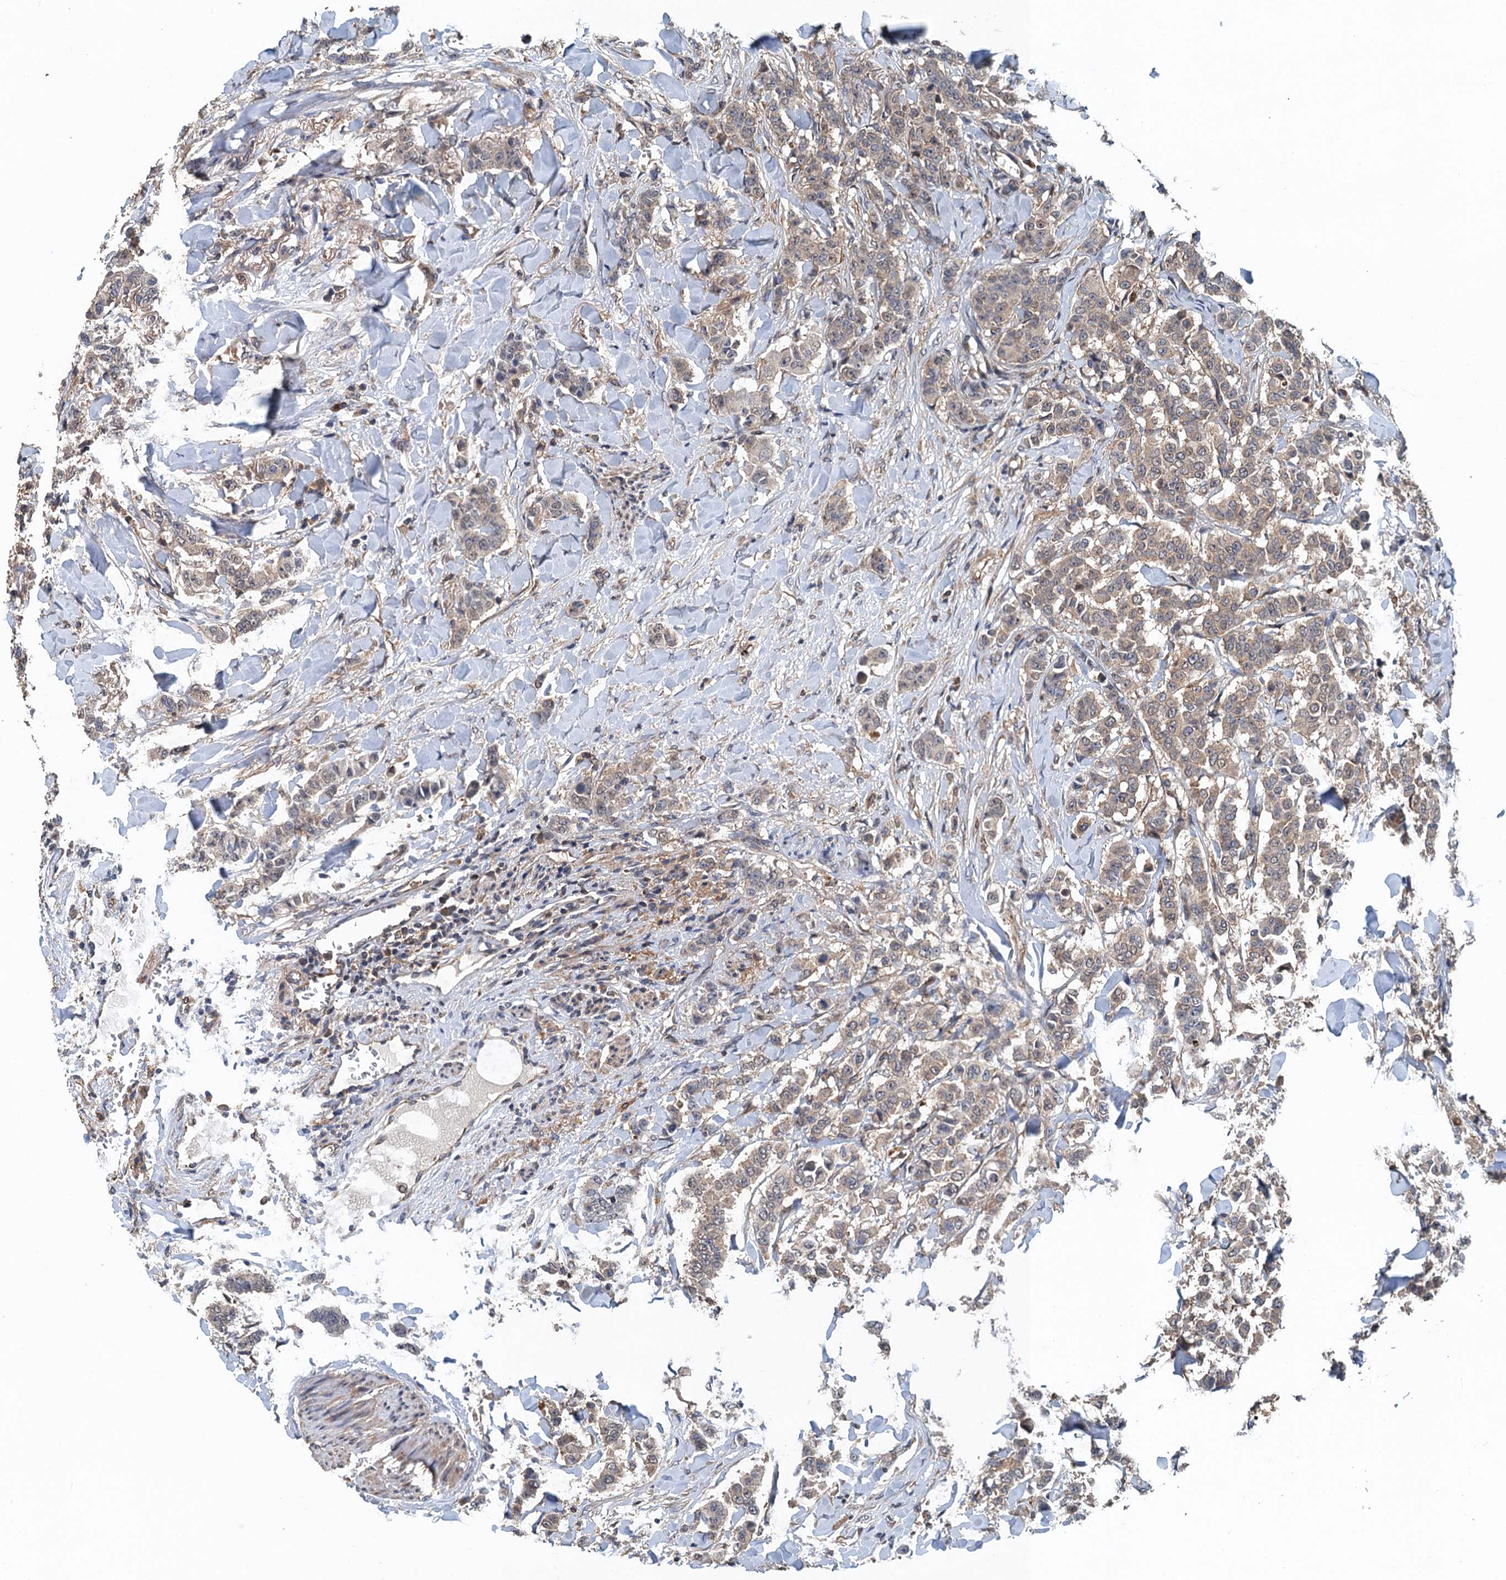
{"staining": {"intensity": "weak", "quantity": ">75%", "location": "cytoplasmic/membranous"}, "tissue": "breast cancer", "cell_type": "Tumor cells", "image_type": "cancer", "snomed": [{"axis": "morphology", "description": "Duct carcinoma"}, {"axis": "topography", "description": "Breast"}], "caption": "Weak cytoplasmic/membranous protein positivity is present in approximately >75% of tumor cells in breast invasive ductal carcinoma.", "gene": "BORCS5", "patient": {"sex": "female", "age": 40}}